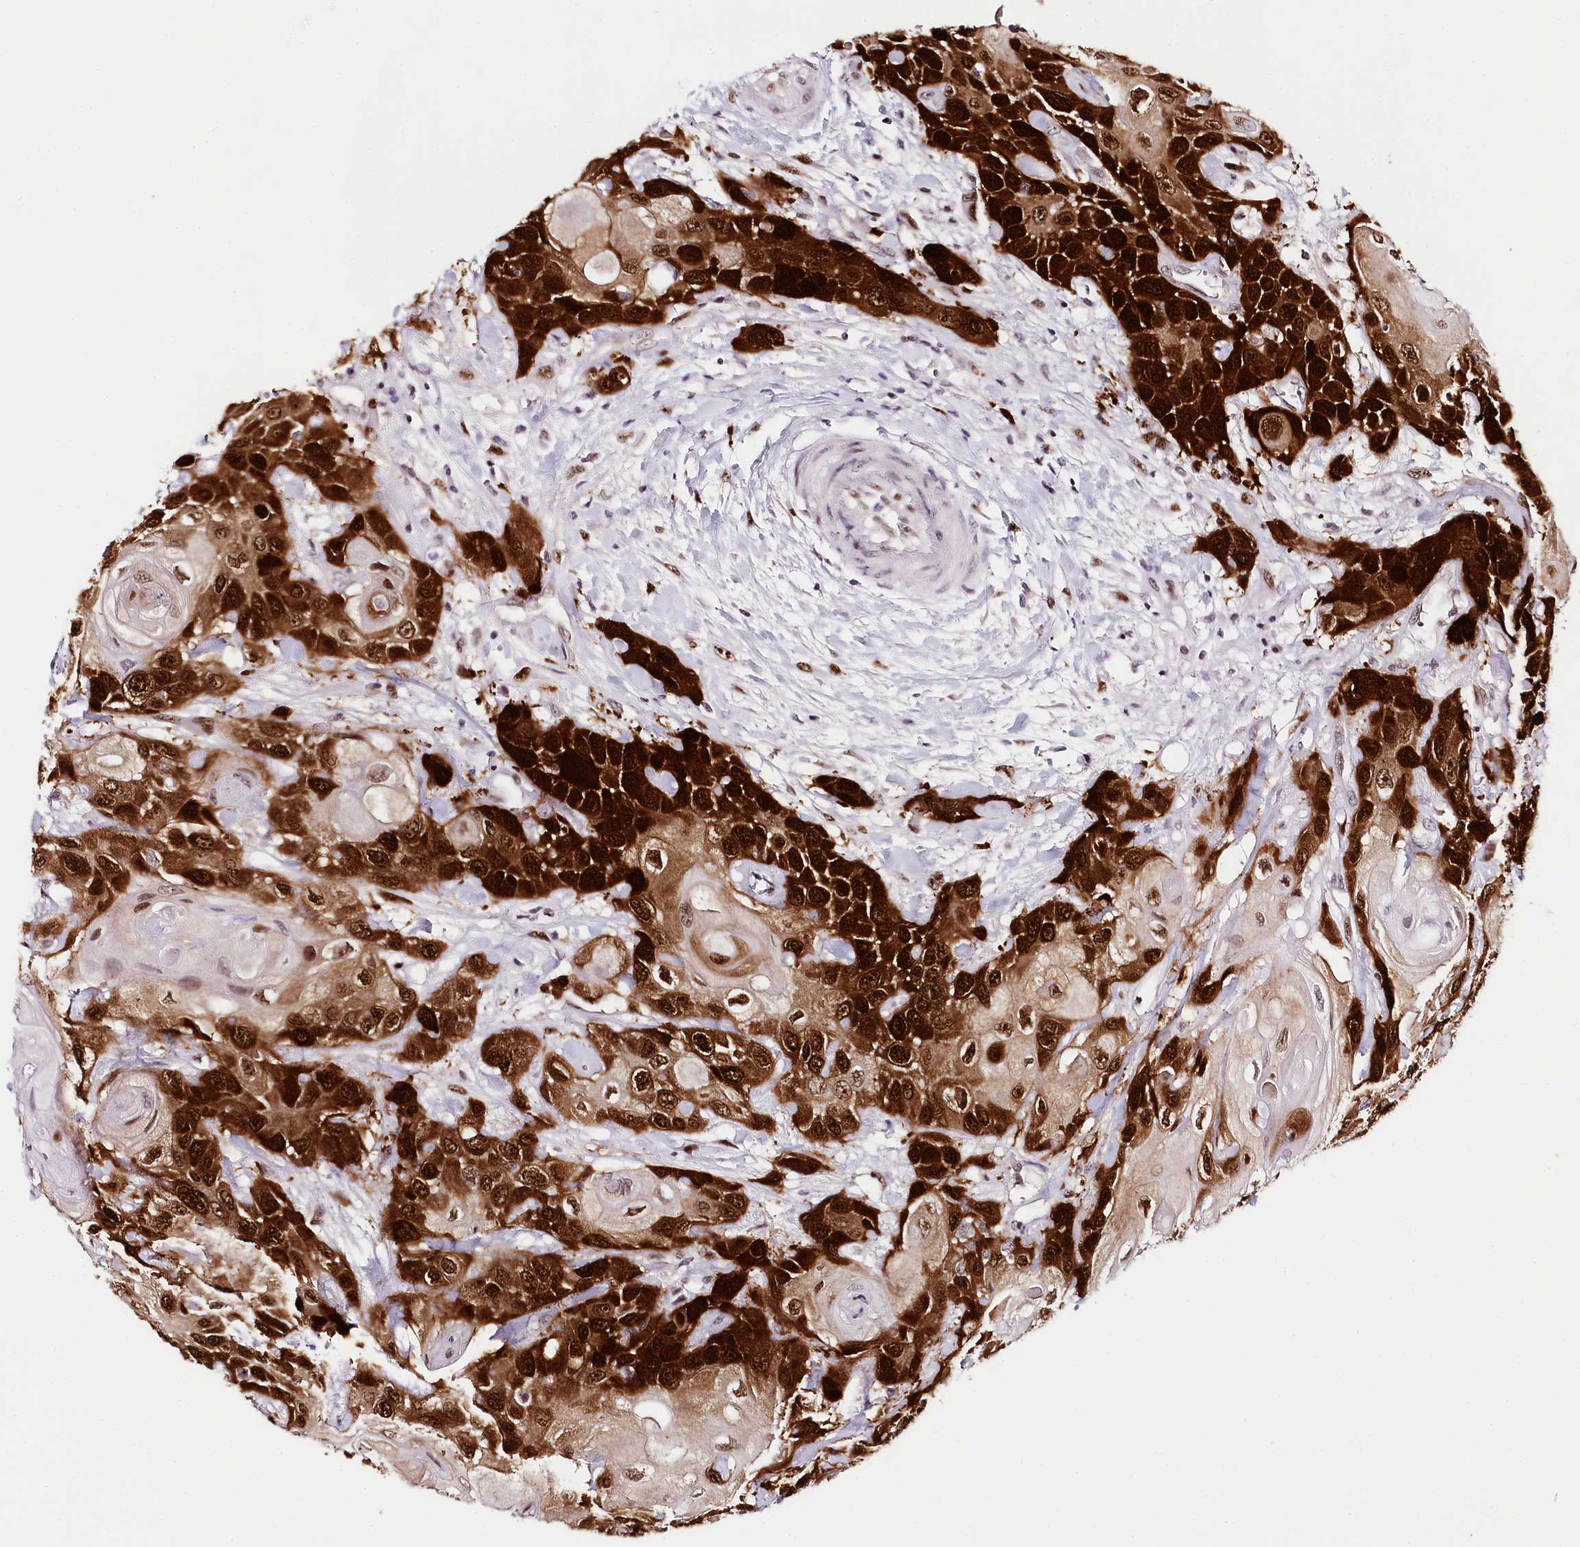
{"staining": {"intensity": "strong", "quantity": ">75%", "location": "nuclear"}, "tissue": "head and neck cancer", "cell_type": "Tumor cells", "image_type": "cancer", "snomed": [{"axis": "morphology", "description": "Squamous cell carcinoma, NOS"}, {"axis": "topography", "description": "Head-Neck"}], "caption": "There is high levels of strong nuclear positivity in tumor cells of head and neck cancer (squamous cell carcinoma), as demonstrated by immunohistochemical staining (brown color).", "gene": "TP53", "patient": {"sex": "female", "age": 43}}